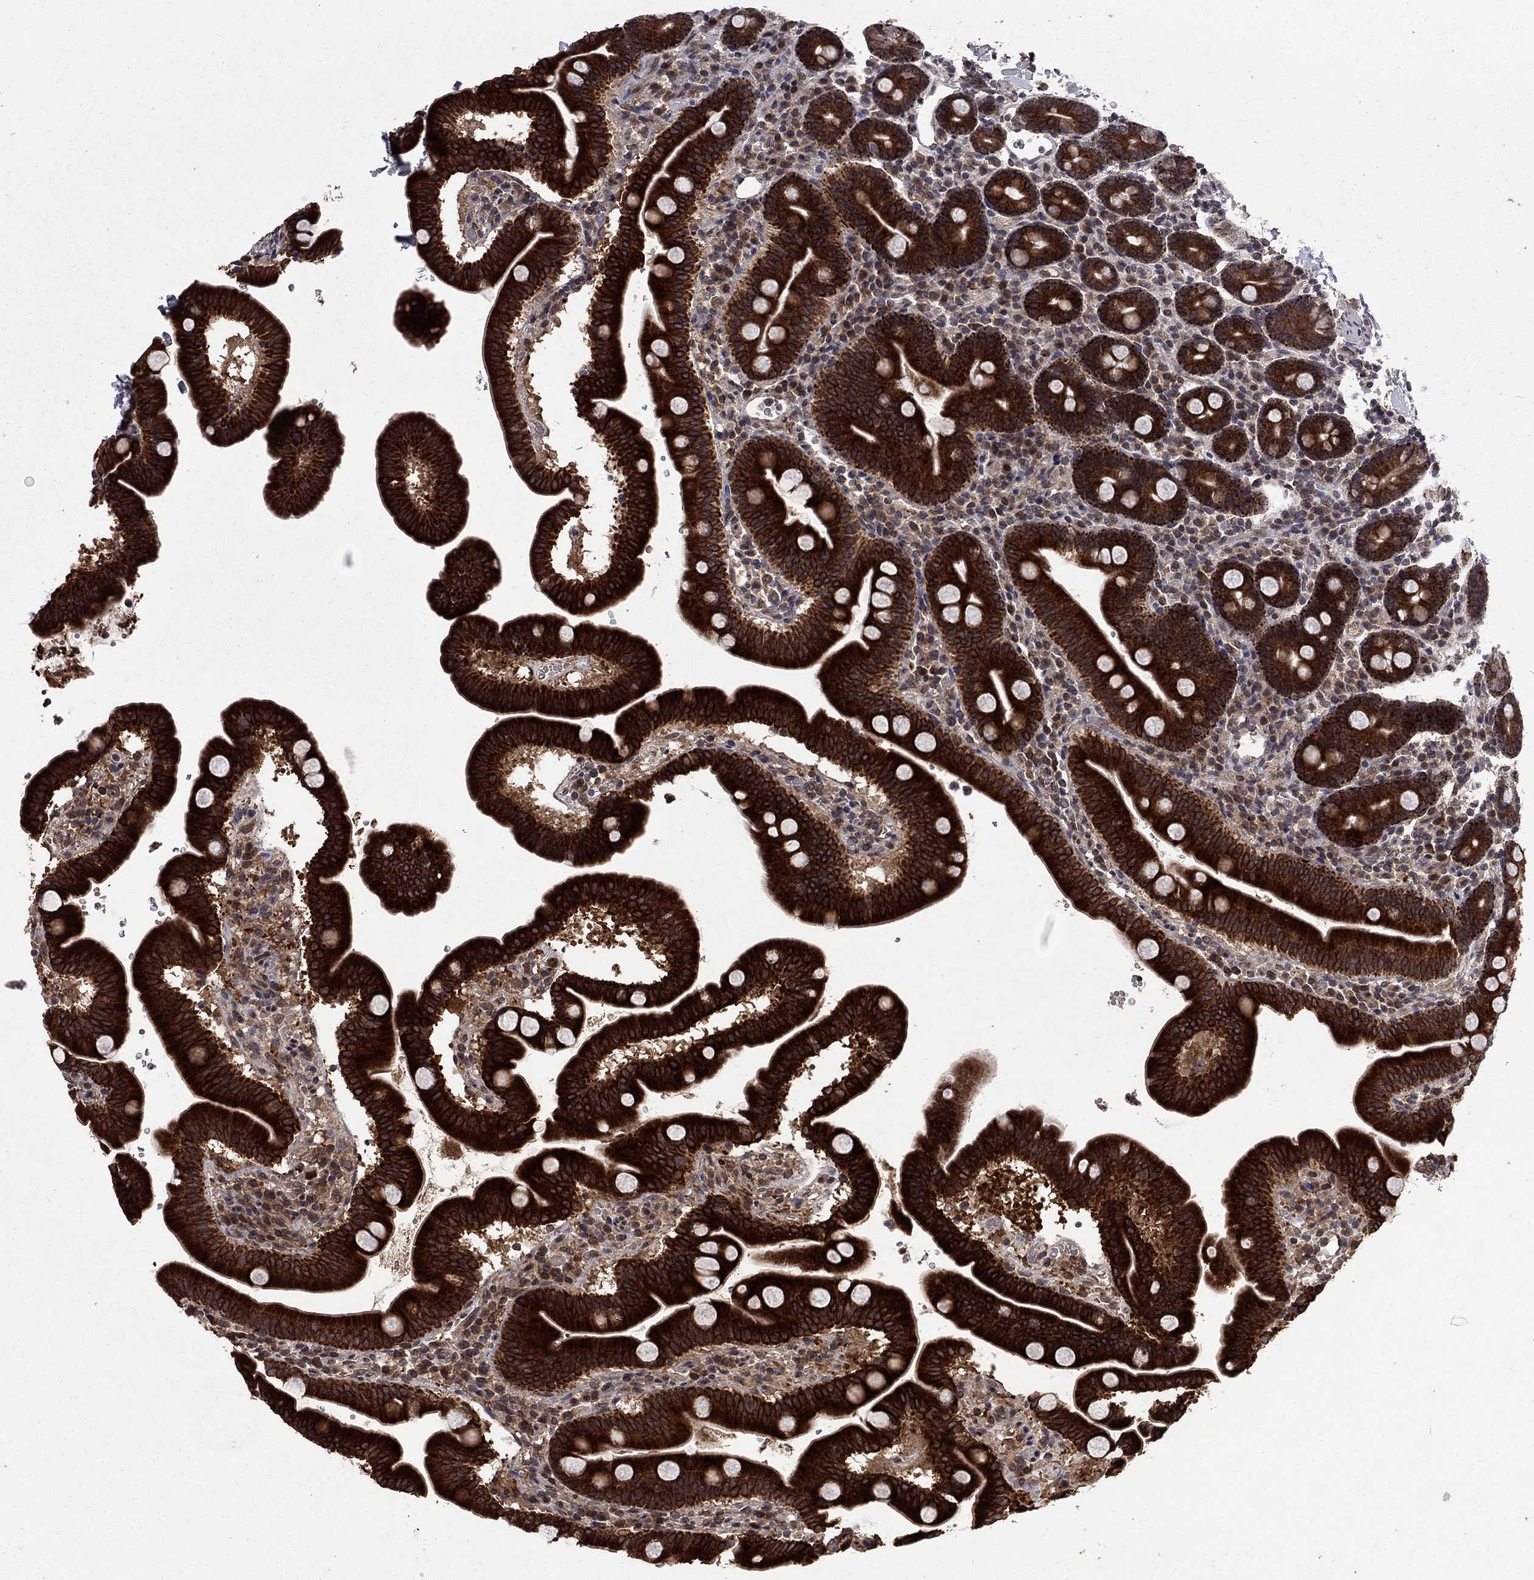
{"staining": {"intensity": "strong", "quantity": ">75%", "location": "cytoplasmic/membranous"}, "tissue": "duodenum", "cell_type": "Glandular cells", "image_type": "normal", "snomed": [{"axis": "morphology", "description": "Normal tissue, NOS"}, {"axis": "topography", "description": "Duodenum"}], "caption": "Protein expression analysis of unremarkable duodenum displays strong cytoplasmic/membranous staining in about >75% of glandular cells.", "gene": "DHRS1", "patient": {"sex": "male", "age": 59}}